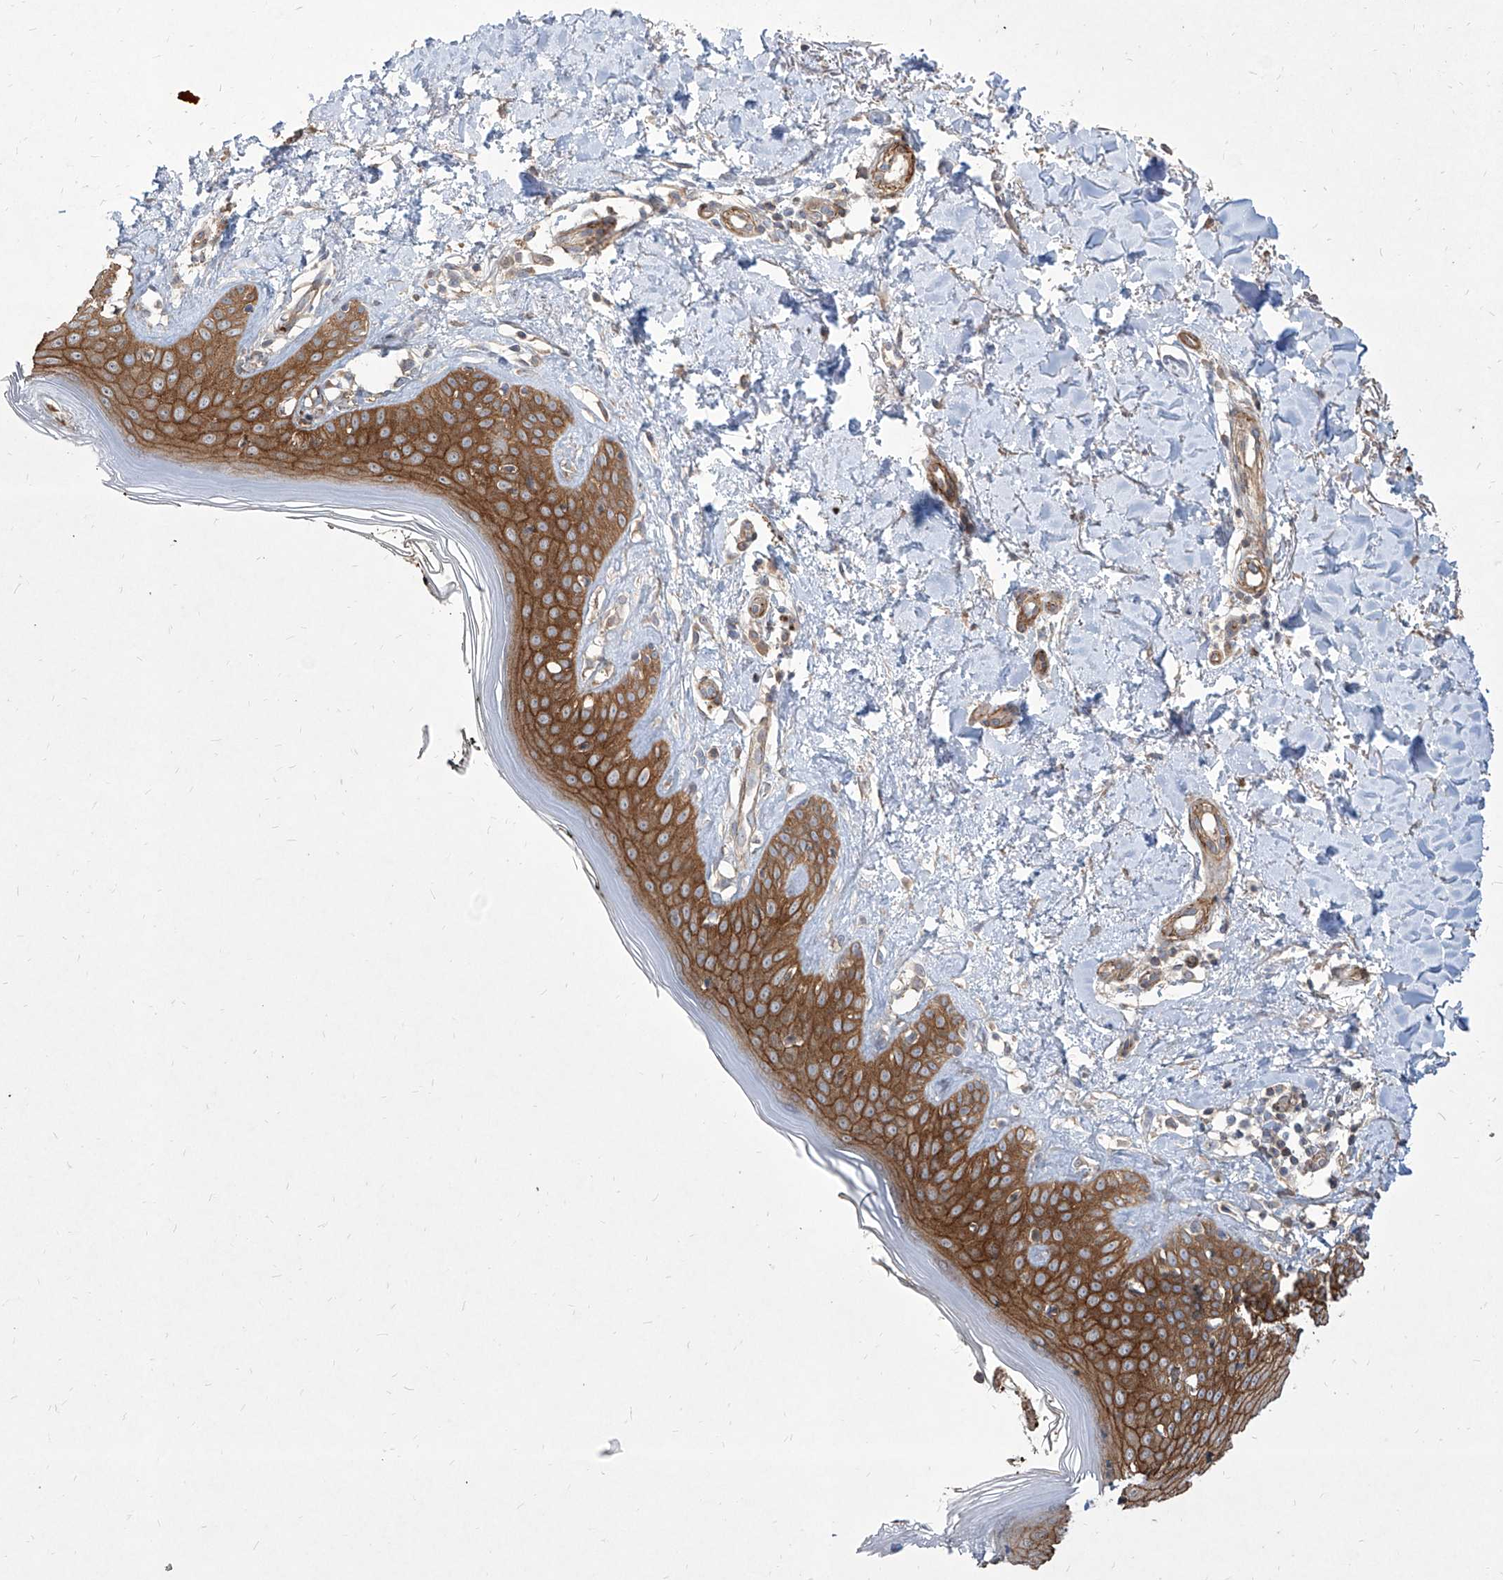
{"staining": {"intensity": "negative", "quantity": "none", "location": "none"}, "tissue": "skin", "cell_type": "Fibroblasts", "image_type": "normal", "snomed": [{"axis": "morphology", "description": "Normal tissue, NOS"}, {"axis": "topography", "description": "Skin"}], "caption": "Fibroblasts are negative for protein expression in normal human skin. (DAB (3,3'-diaminobenzidine) immunohistochemistry (IHC), high magnification).", "gene": "FAM83B", "patient": {"sex": "female", "age": 64}}